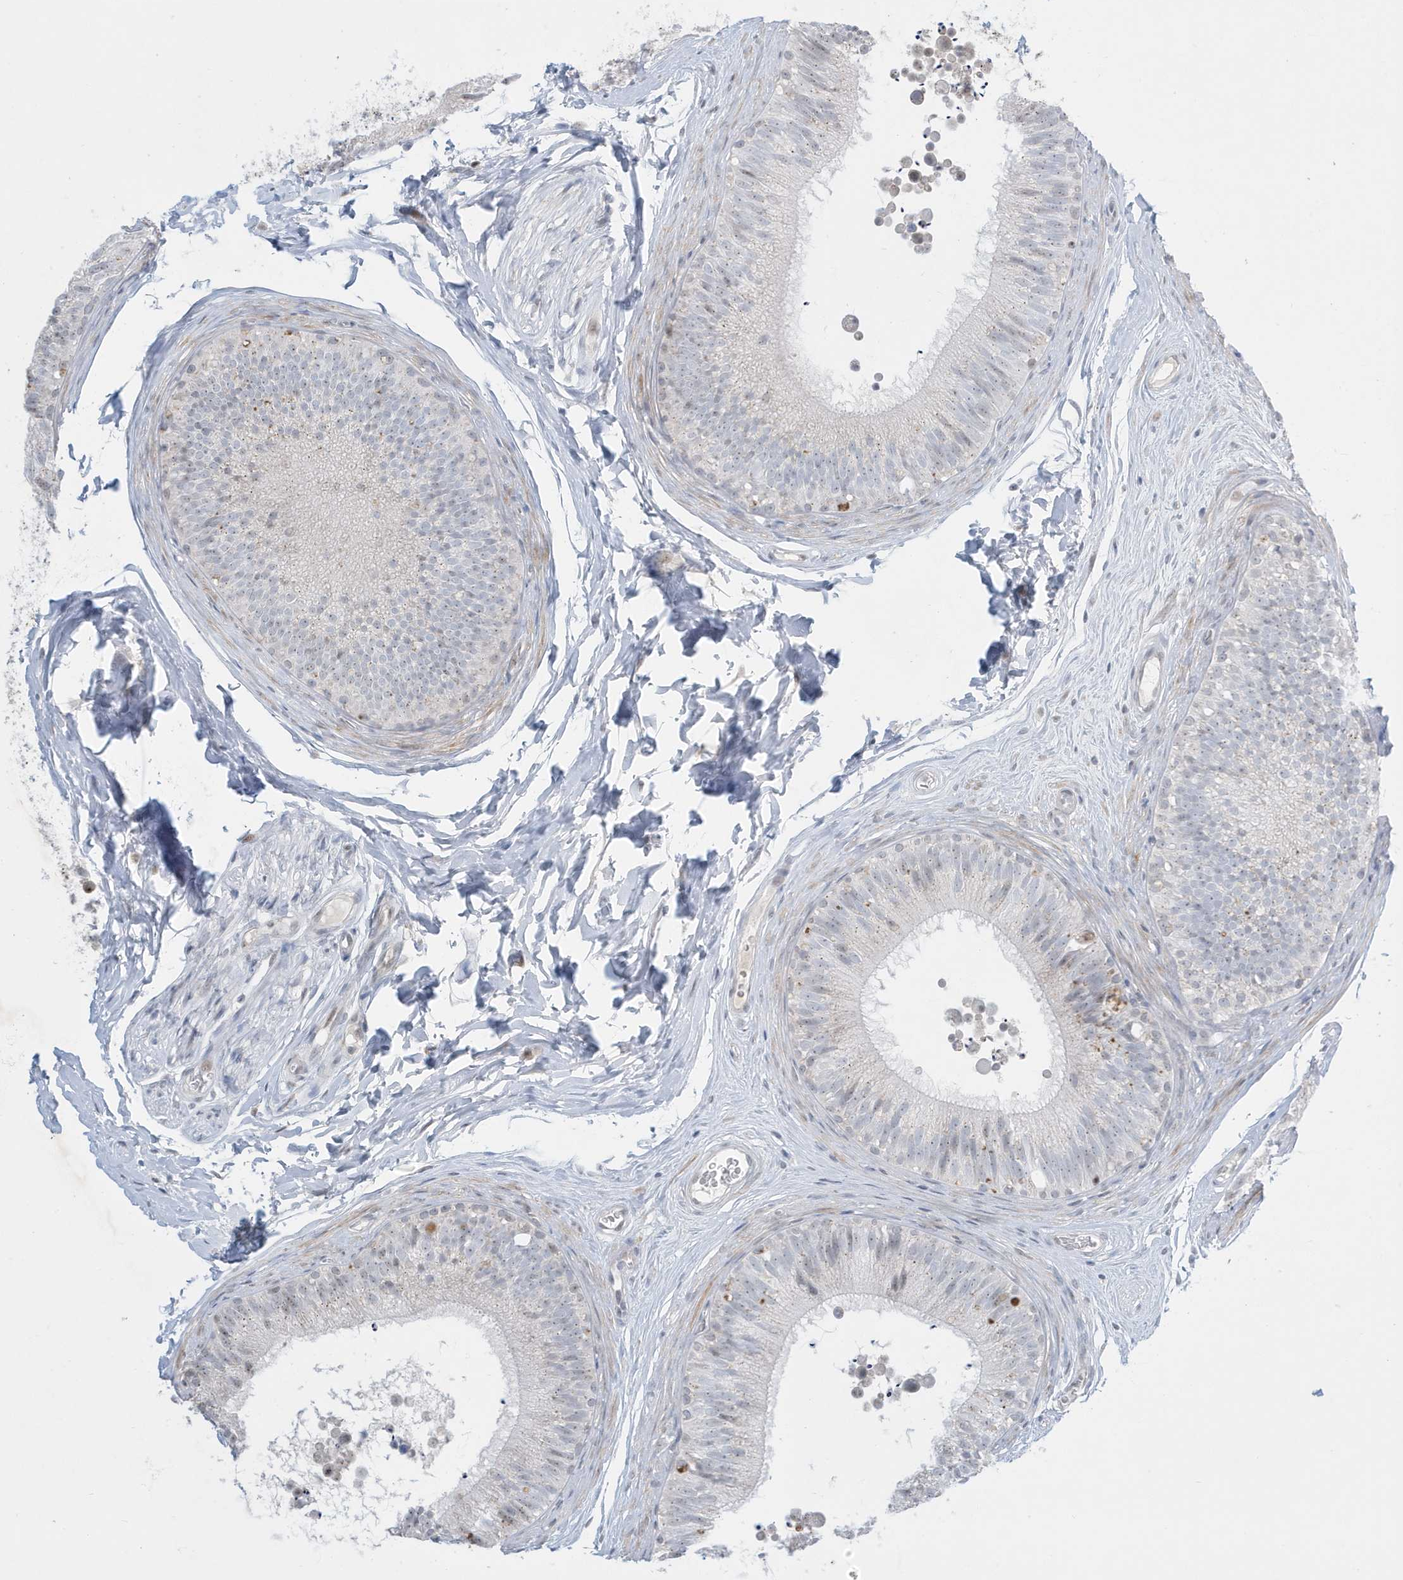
{"staining": {"intensity": "weak", "quantity": "<25%", "location": "cytoplasmic/membranous"}, "tissue": "epididymis", "cell_type": "Glandular cells", "image_type": "normal", "snomed": [{"axis": "morphology", "description": "Normal tissue, NOS"}, {"axis": "topography", "description": "Epididymis"}], "caption": "Glandular cells show no significant staining in unremarkable epididymis. (Stains: DAB immunohistochemistry (IHC) with hematoxylin counter stain, Microscopy: brightfield microscopy at high magnification).", "gene": "FNDC1", "patient": {"sex": "male", "age": 29}}